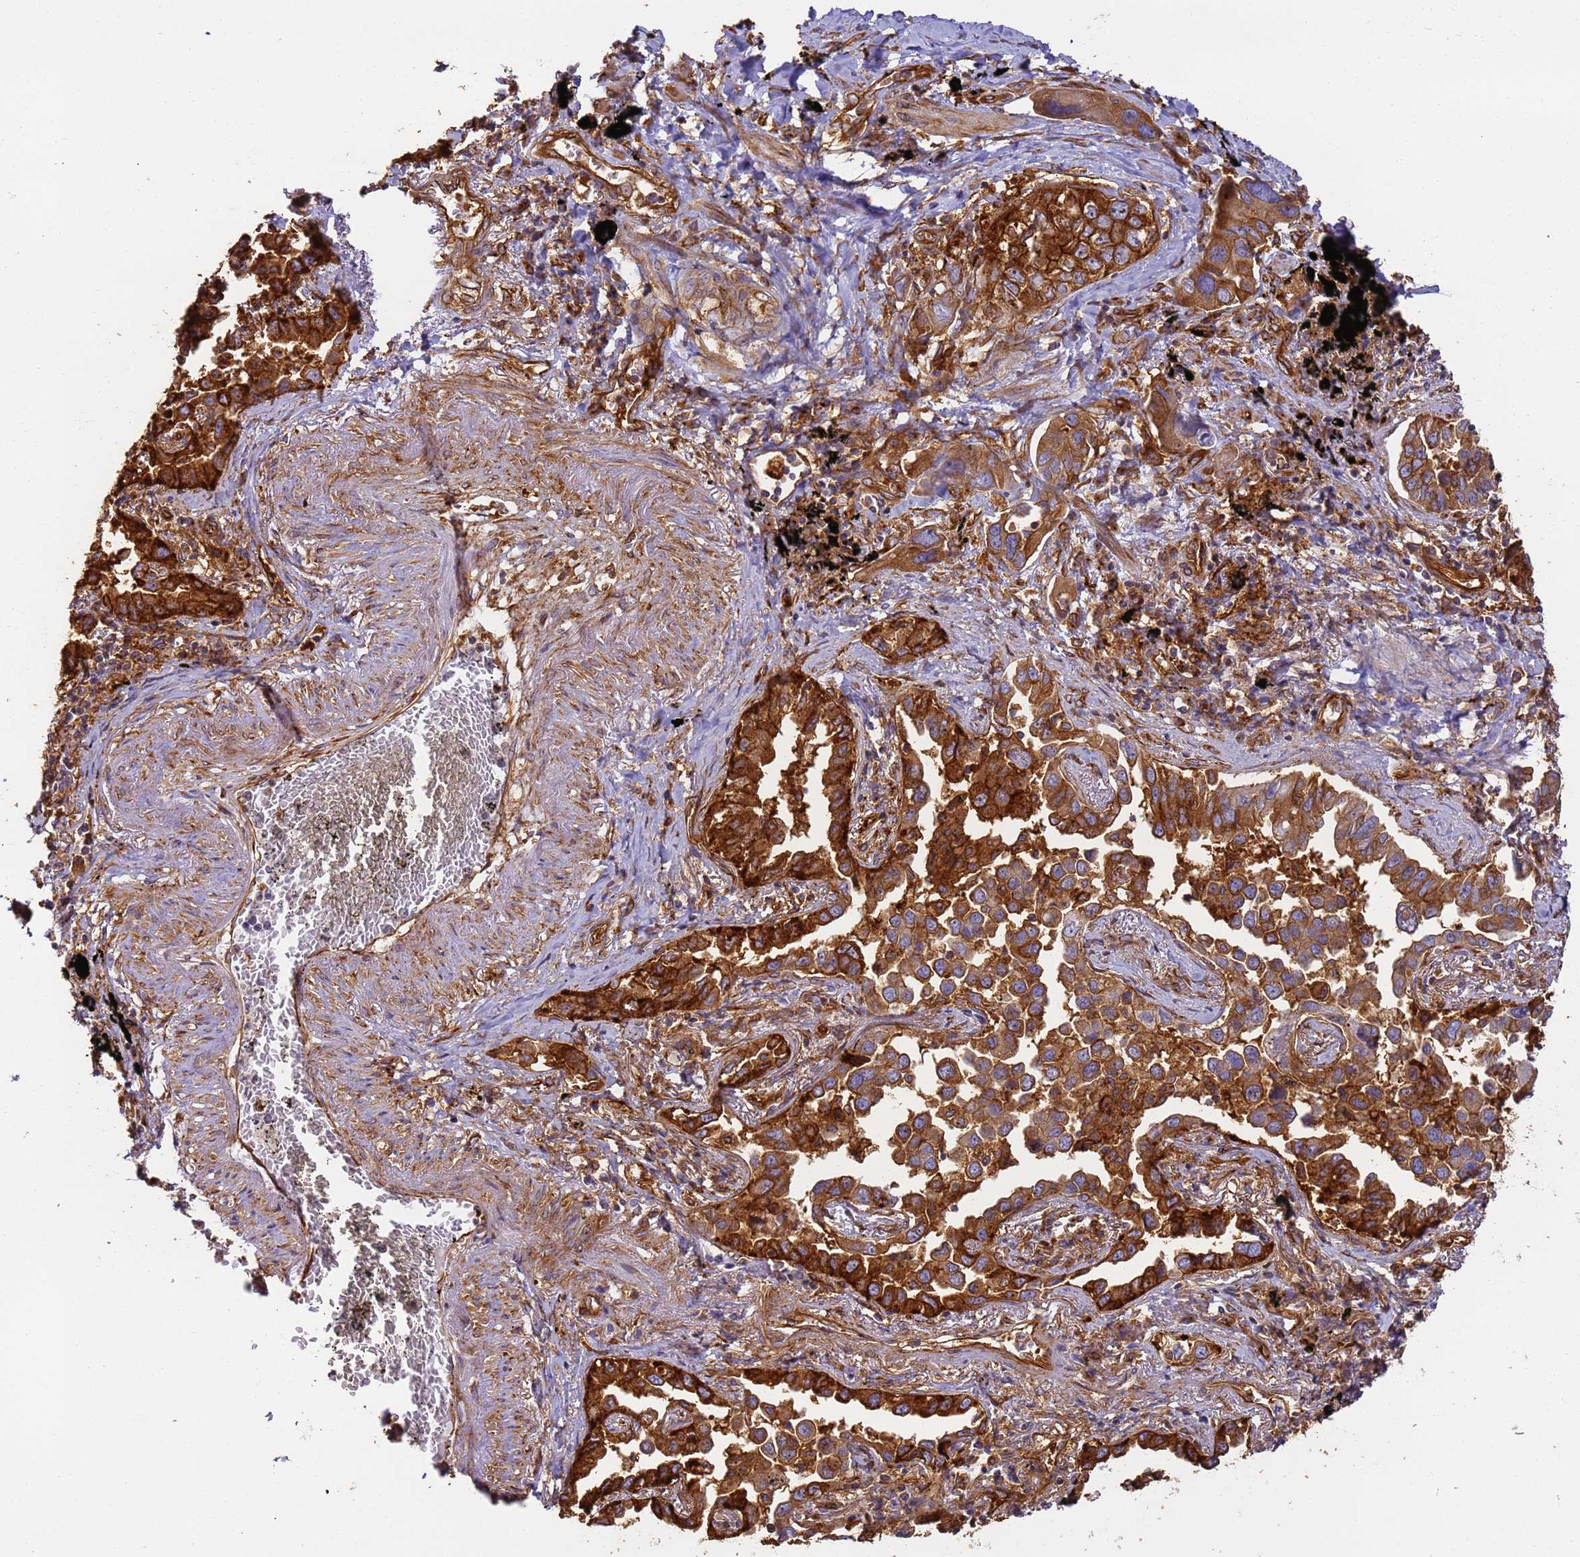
{"staining": {"intensity": "strong", "quantity": ">75%", "location": "cytoplasmic/membranous"}, "tissue": "lung cancer", "cell_type": "Tumor cells", "image_type": "cancer", "snomed": [{"axis": "morphology", "description": "Adenocarcinoma, NOS"}, {"axis": "topography", "description": "Lung"}], "caption": "Tumor cells exhibit strong cytoplasmic/membranous expression in approximately >75% of cells in lung cancer (adenocarcinoma). The protein of interest is shown in brown color, while the nuclei are stained blue.", "gene": "DYNC1I2", "patient": {"sex": "male", "age": 67}}